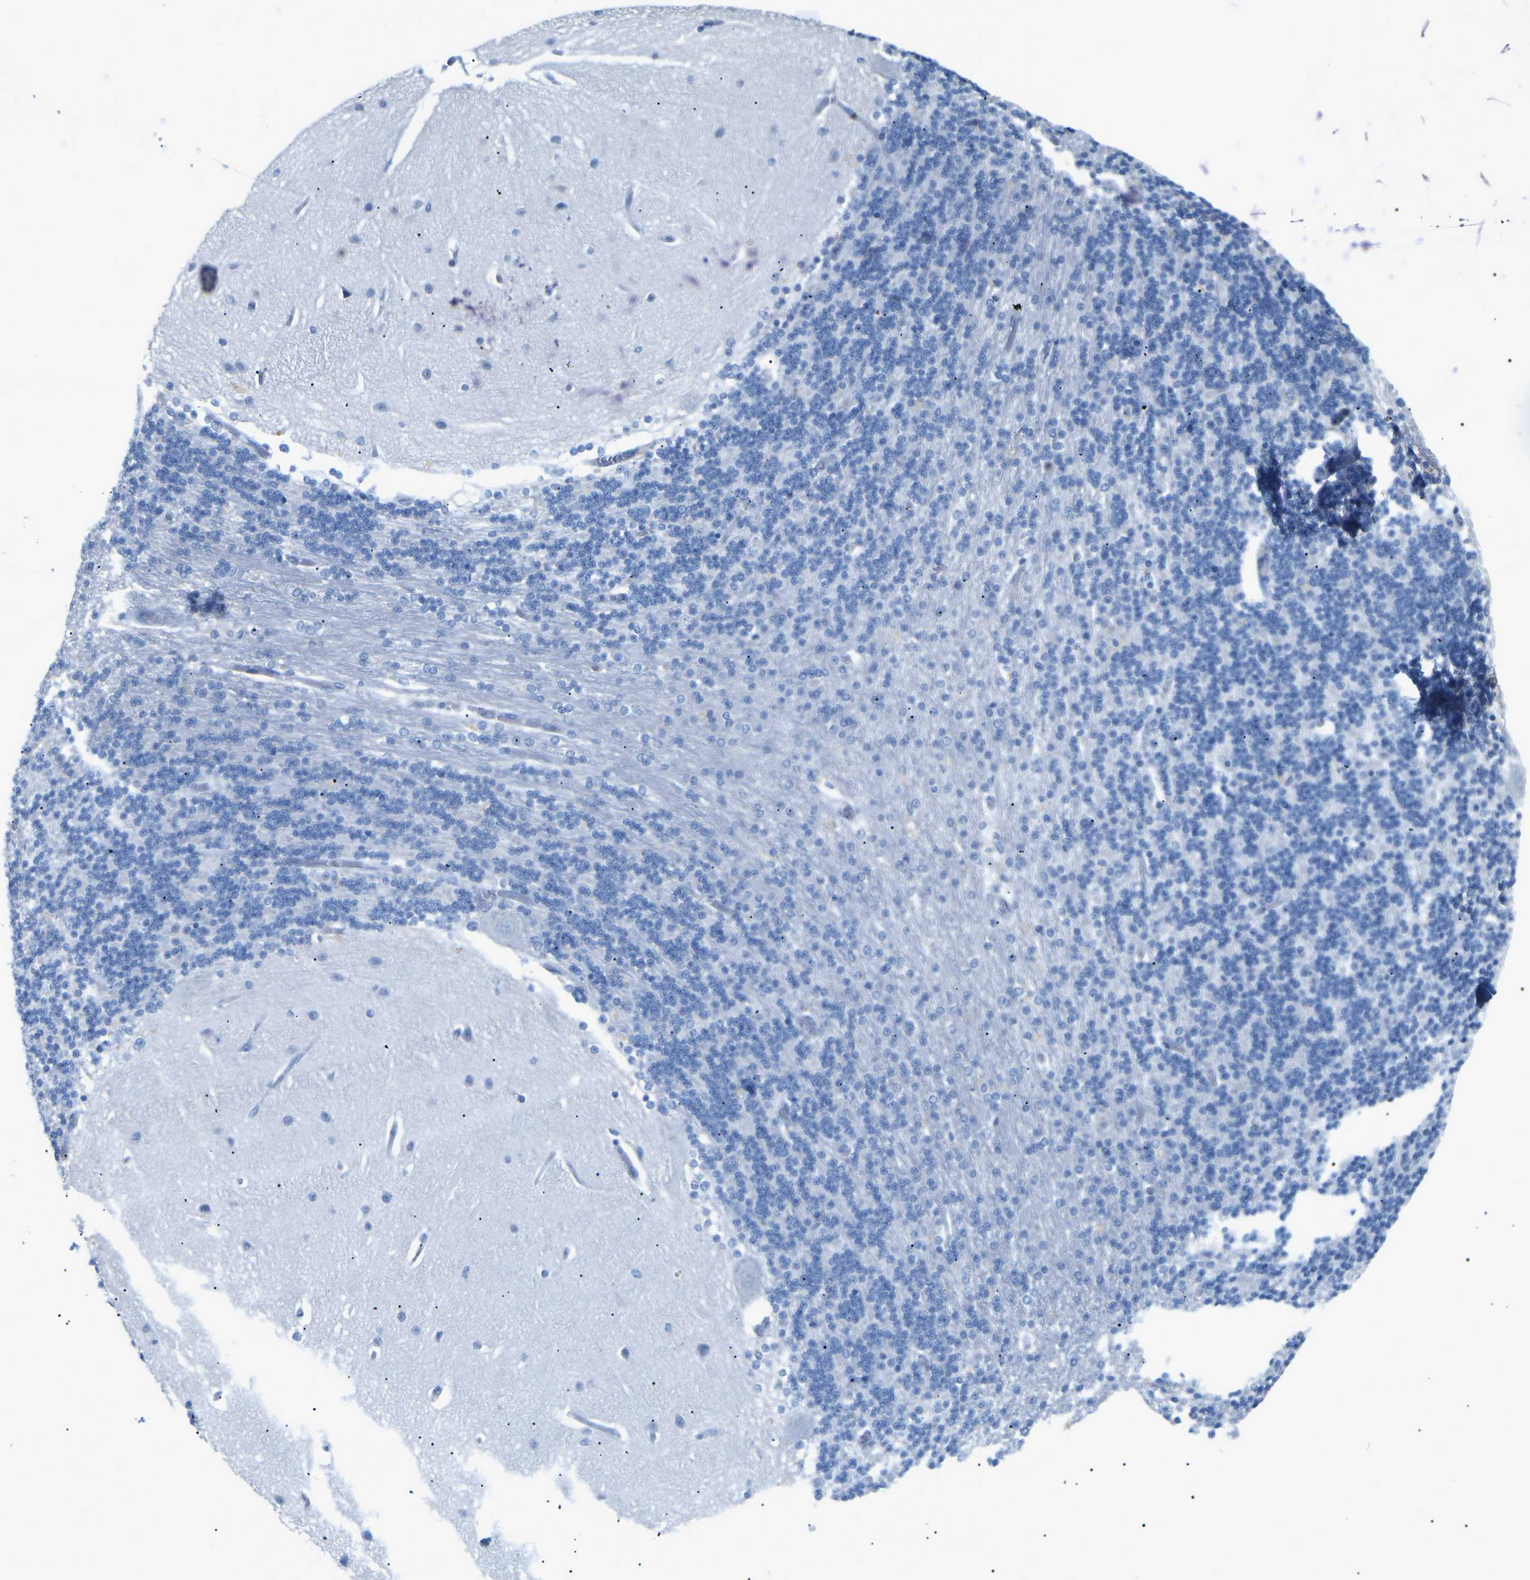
{"staining": {"intensity": "negative", "quantity": "none", "location": "none"}, "tissue": "cerebellum", "cell_type": "Cells in granular layer", "image_type": "normal", "snomed": [{"axis": "morphology", "description": "Normal tissue, NOS"}, {"axis": "topography", "description": "Cerebellum"}], "caption": "Immunohistochemical staining of unremarkable human cerebellum reveals no significant staining in cells in granular layer.", "gene": "HBG2", "patient": {"sex": "female", "age": 54}}